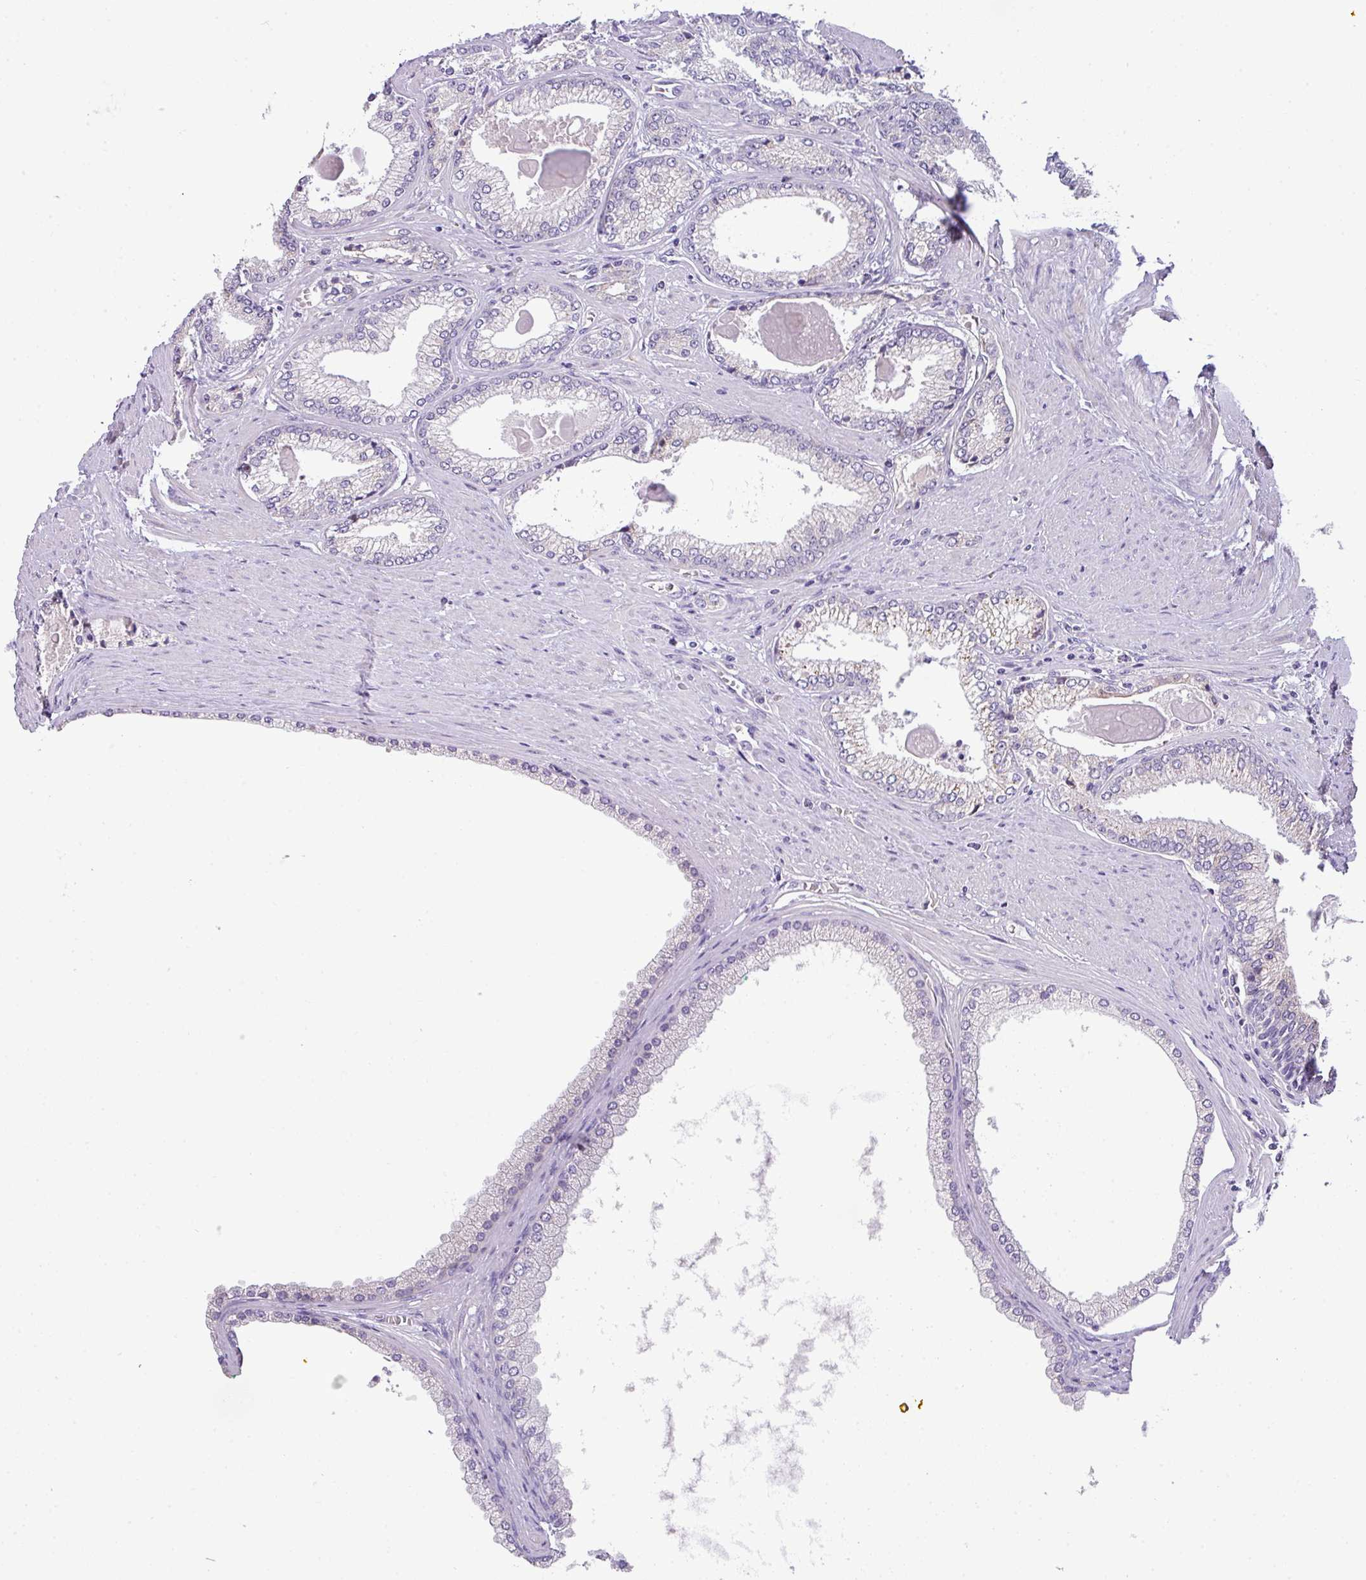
{"staining": {"intensity": "weak", "quantity": "<25%", "location": "cytoplasmic/membranous"}, "tissue": "prostate cancer", "cell_type": "Tumor cells", "image_type": "cancer", "snomed": [{"axis": "morphology", "description": "Adenocarcinoma, High grade"}, {"axis": "topography", "description": "Prostate"}], "caption": "This micrograph is of adenocarcinoma (high-grade) (prostate) stained with immunohistochemistry to label a protein in brown with the nuclei are counter-stained blue. There is no staining in tumor cells.", "gene": "PIK3R5", "patient": {"sex": "male", "age": 66}}